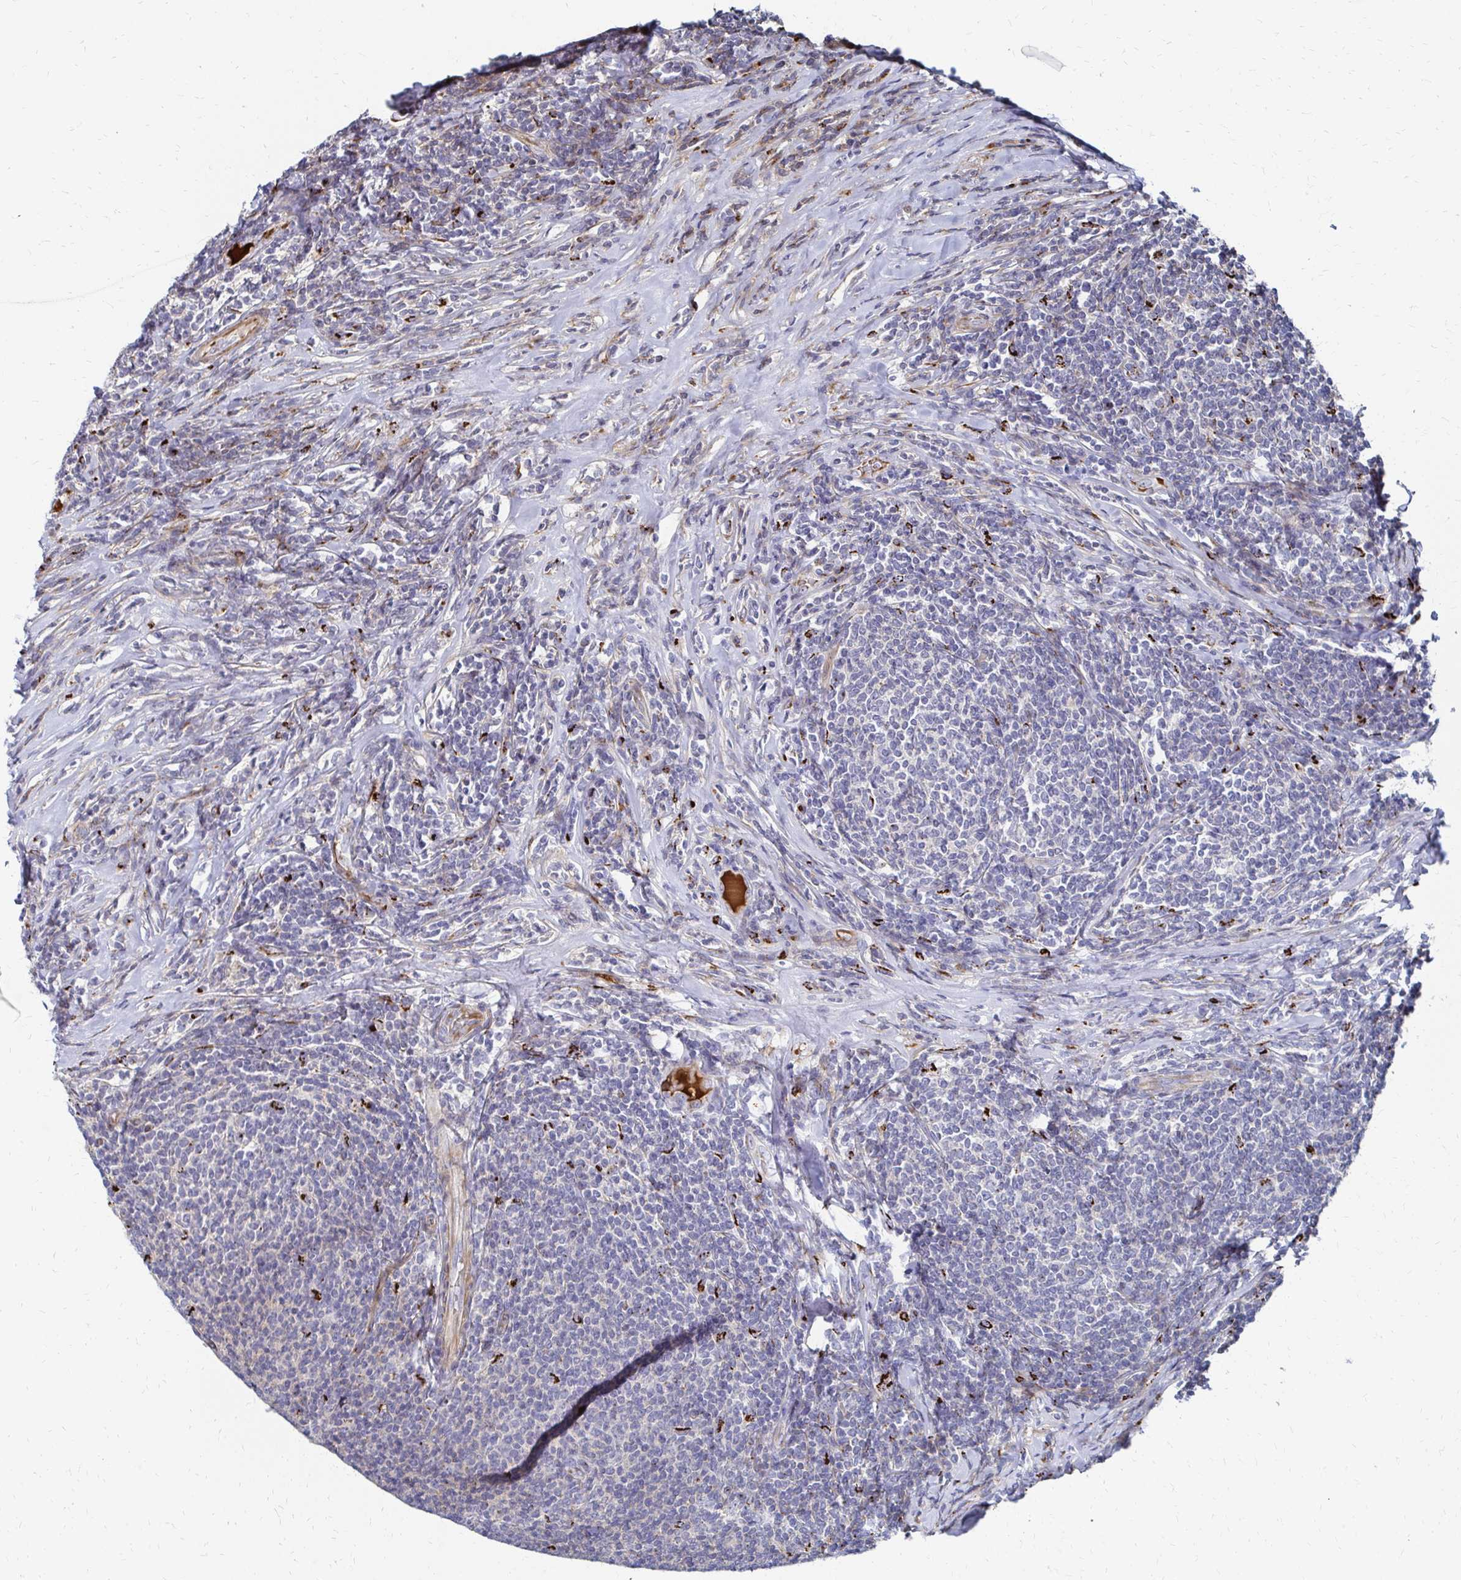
{"staining": {"intensity": "negative", "quantity": "none", "location": "none"}, "tissue": "lymphoma", "cell_type": "Tumor cells", "image_type": "cancer", "snomed": [{"axis": "morphology", "description": "Malignant lymphoma, non-Hodgkin's type, Low grade"}, {"axis": "topography", "description": "Lymph node"}], "caption": "Tumor cells show no significant positivity in malignant lymphoma, non-Hodgkin's type (low-grade).", "gene": "MAN1A1", "patient": {"sex": "male", "age": 52}}